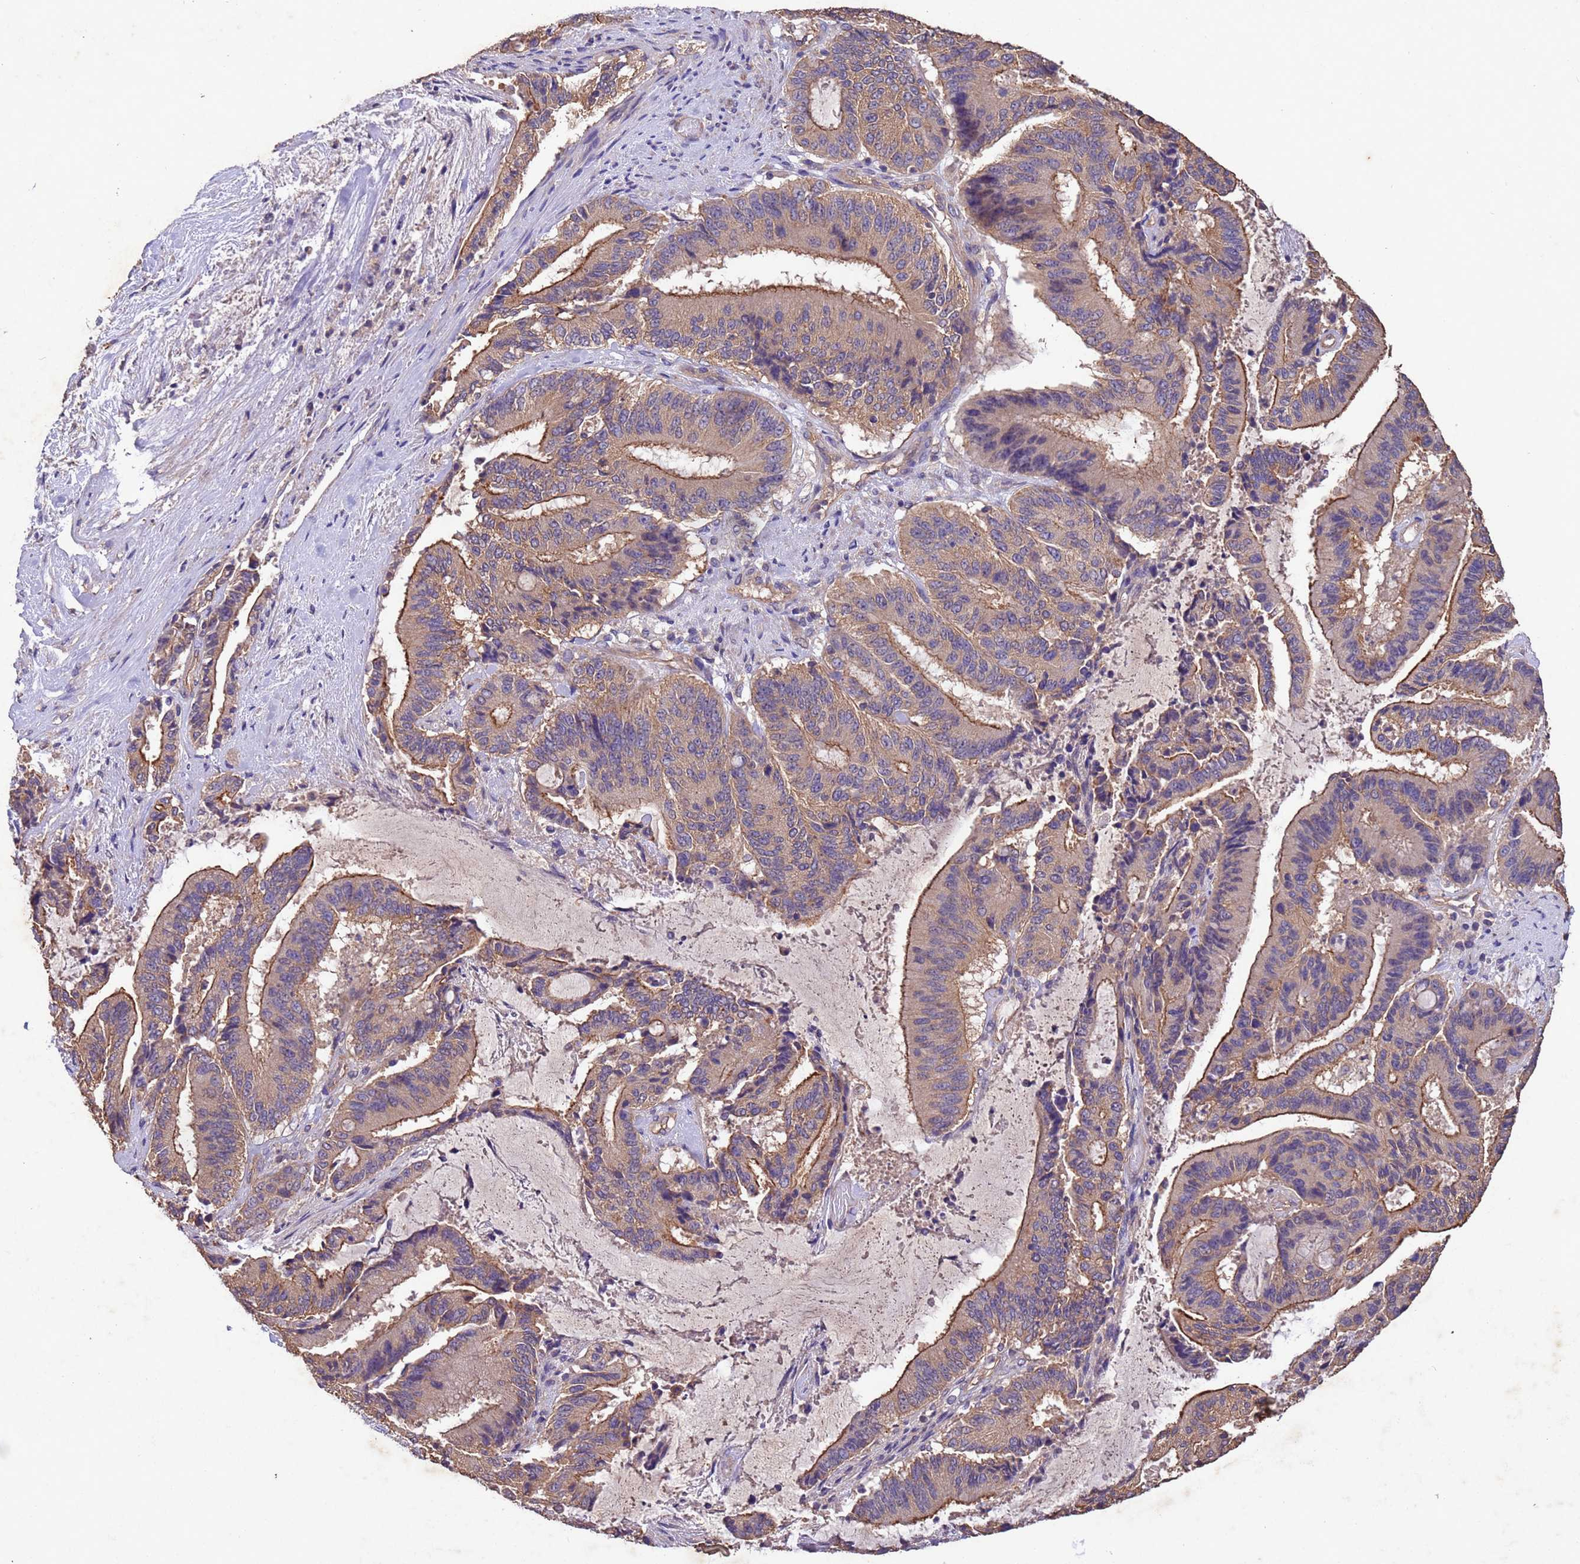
{"staining": {"intensity": "moderate", "quantity": "25%-75%", "location": "cytoplasmic/membranous"}, "tissue": "liver cancer", "cell_type": "Tumor cells", "image_type": "cancer", "snomed": [{"axis": "morphology", "description": "Normal tissue, NOS"}, {"axis": "morphology", "description": "Cholangiocarcinoma"}, {"axis": "topography", "description": "Liver"}, {"axis": "topography", "description": "Peripheral nerve tissue"}], "caption": "IHC image of human liver cholangiocarcinoma stained for a protein (brown), which demonstrates medium levels of moderate cytoplasmic/membranous positivity in about 25%-75% of tumor cells.", "gene": "MTX3", "patient": {"sex": "female", "age": 73}}